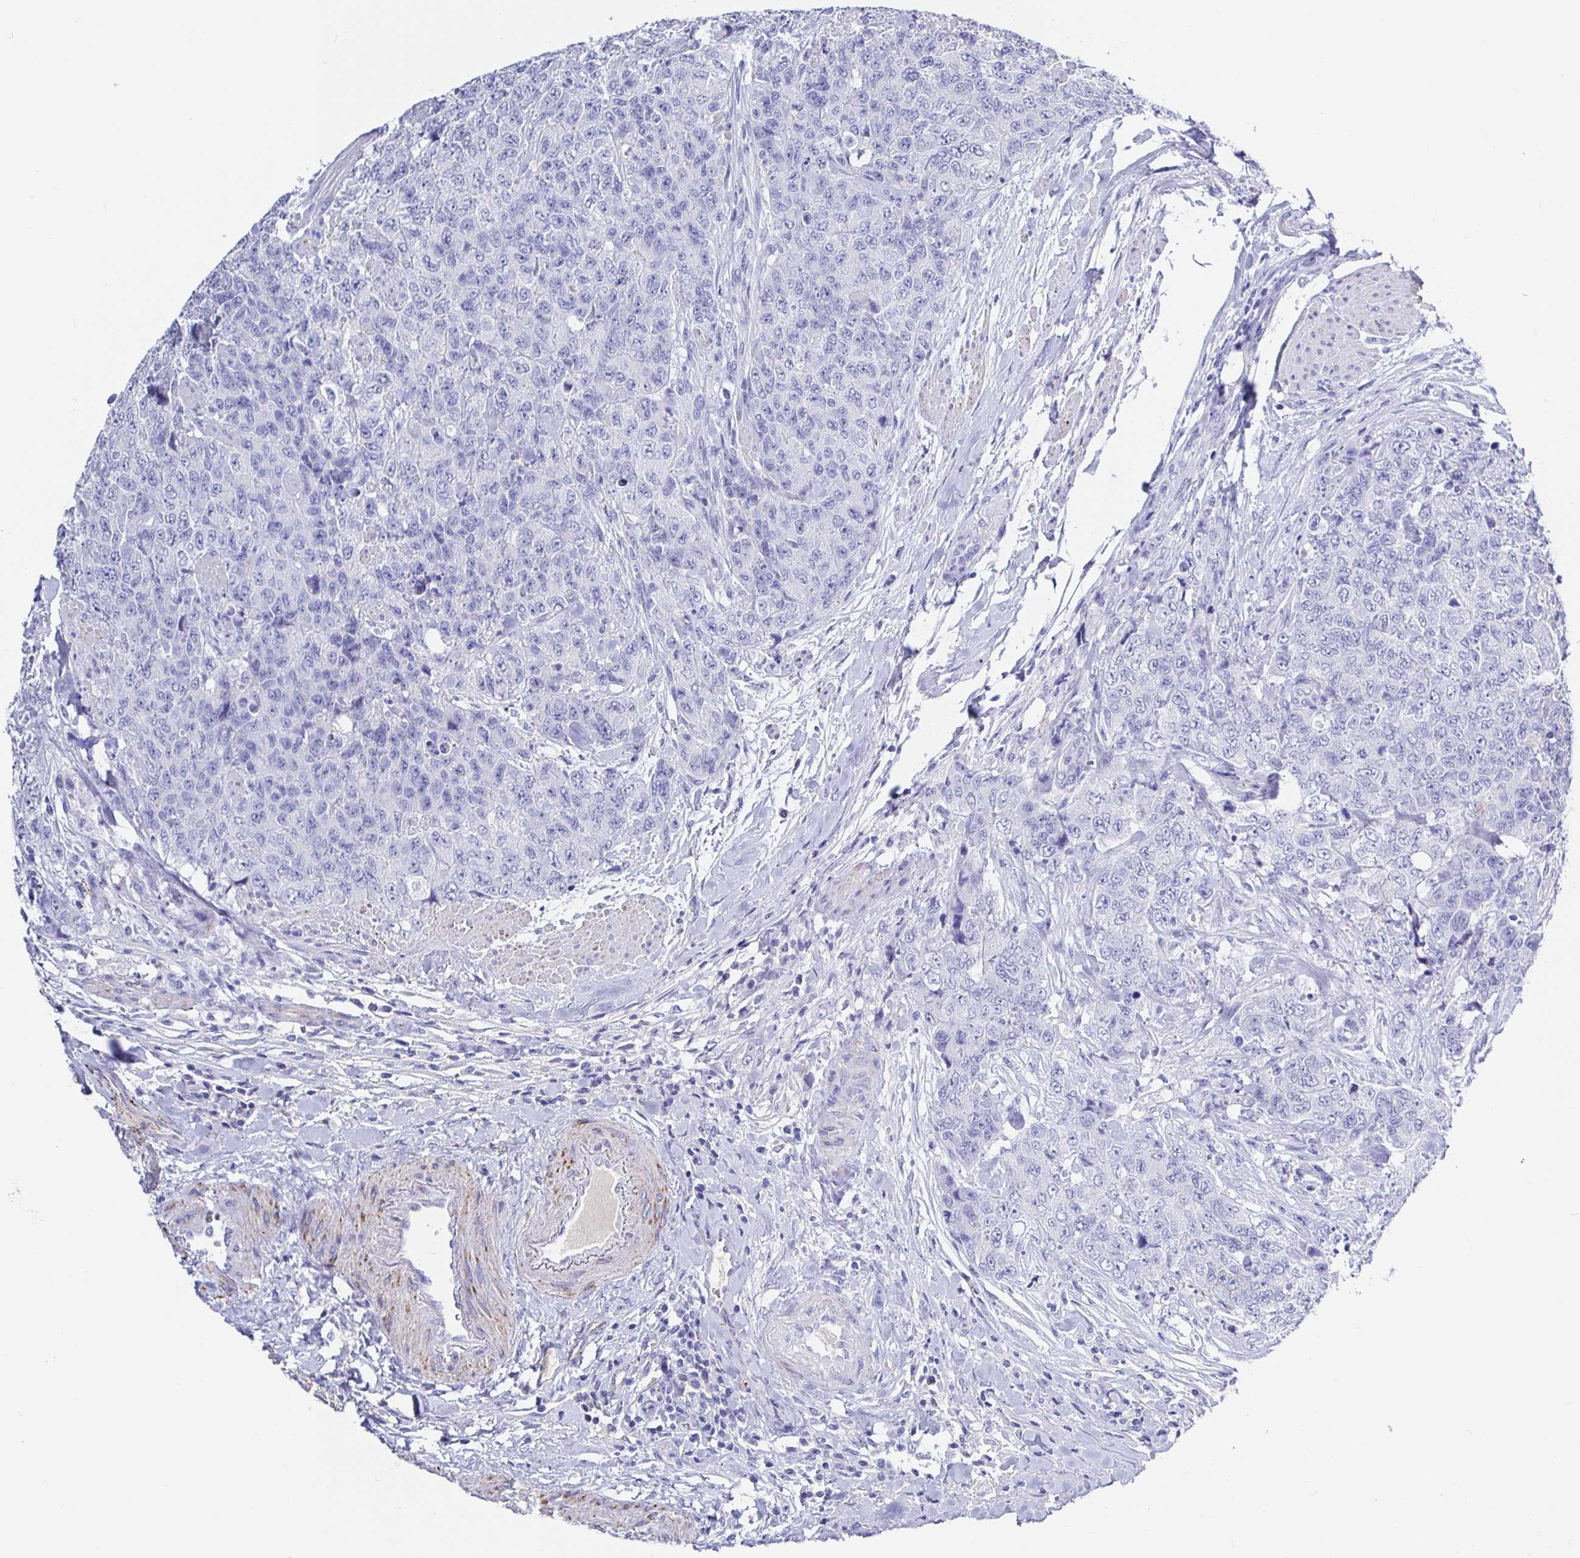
{"staining": {"intensity": "negative", "quantity": "none", "location": "none"}, "tissue": "urothelial cancer", "cell_type": "Tumor cells", "image_type": "cancer", "snomed": [{"axis": "morphology", "description": "Urothelial carcinoma, High grade"}, {"axis": "topography", "description": "Urinary bladder"}], "caption": "A histopathology image of human high-grade urothelial carcinoma is negative for staining in tumor cells.", "gene": "MAOA", "patient": {"sex": "female", "age": 78}}